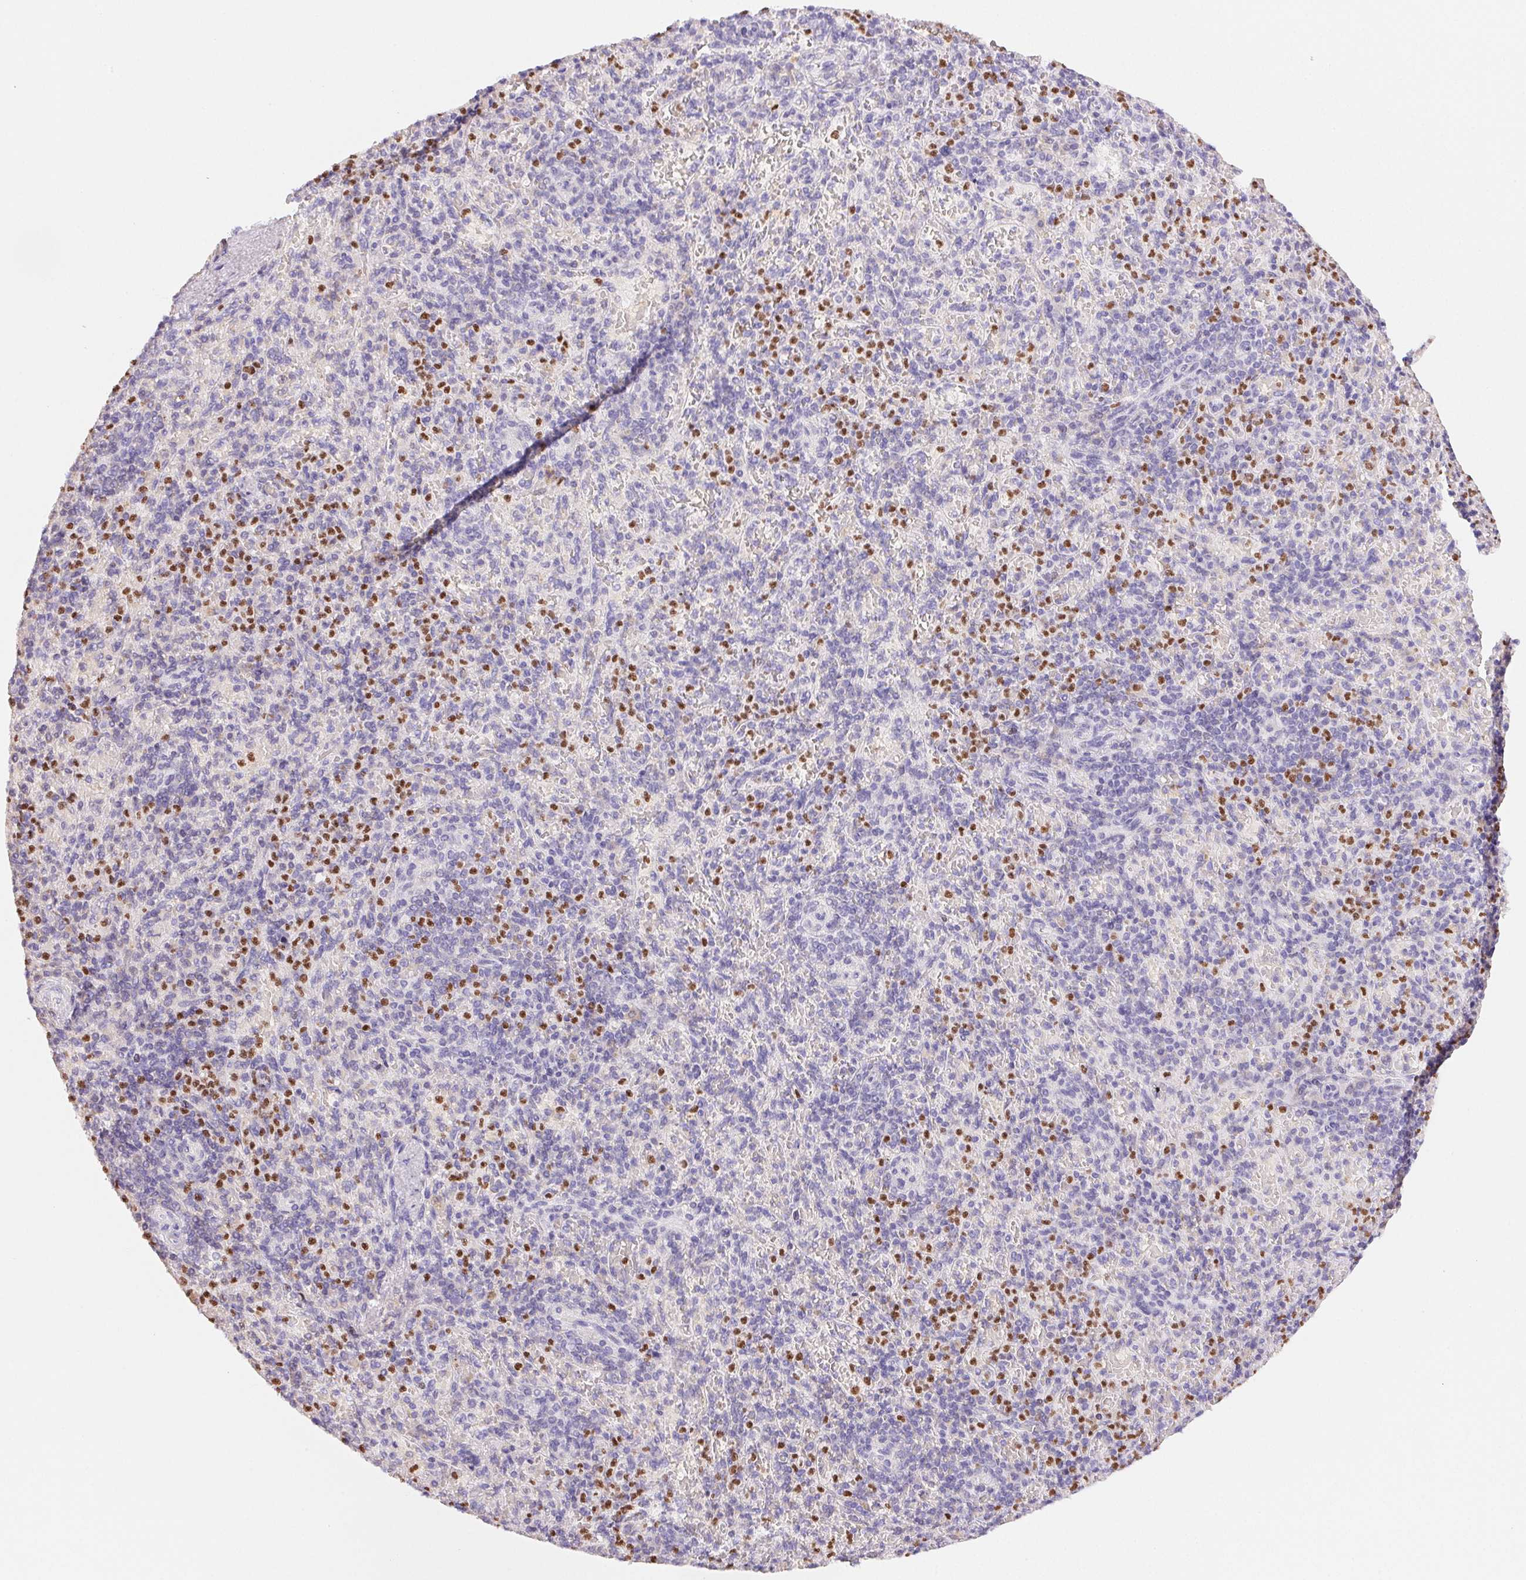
{"staining": {"intensity": "strong", "quantity": "25%-75%", "location": "cytoplasmic/membranous,nuclear"}, "tissue": "spleen", "cell_type": "Cells in red pulp", "image_type": "normal", "snomed": [{"axis": "morphology", "description": "Normal tissue, NOS"}, {"axis": "topography", "description": "Spleen"}], "caption": "Cells in red pulp demonstrate high levels of strong cytoplasmic/membranous,nuclear positivity in about 25%-75% of cells in benign human spleen.", "gene": "PADI4", "patient": {"sex": "female", "age": 74}}